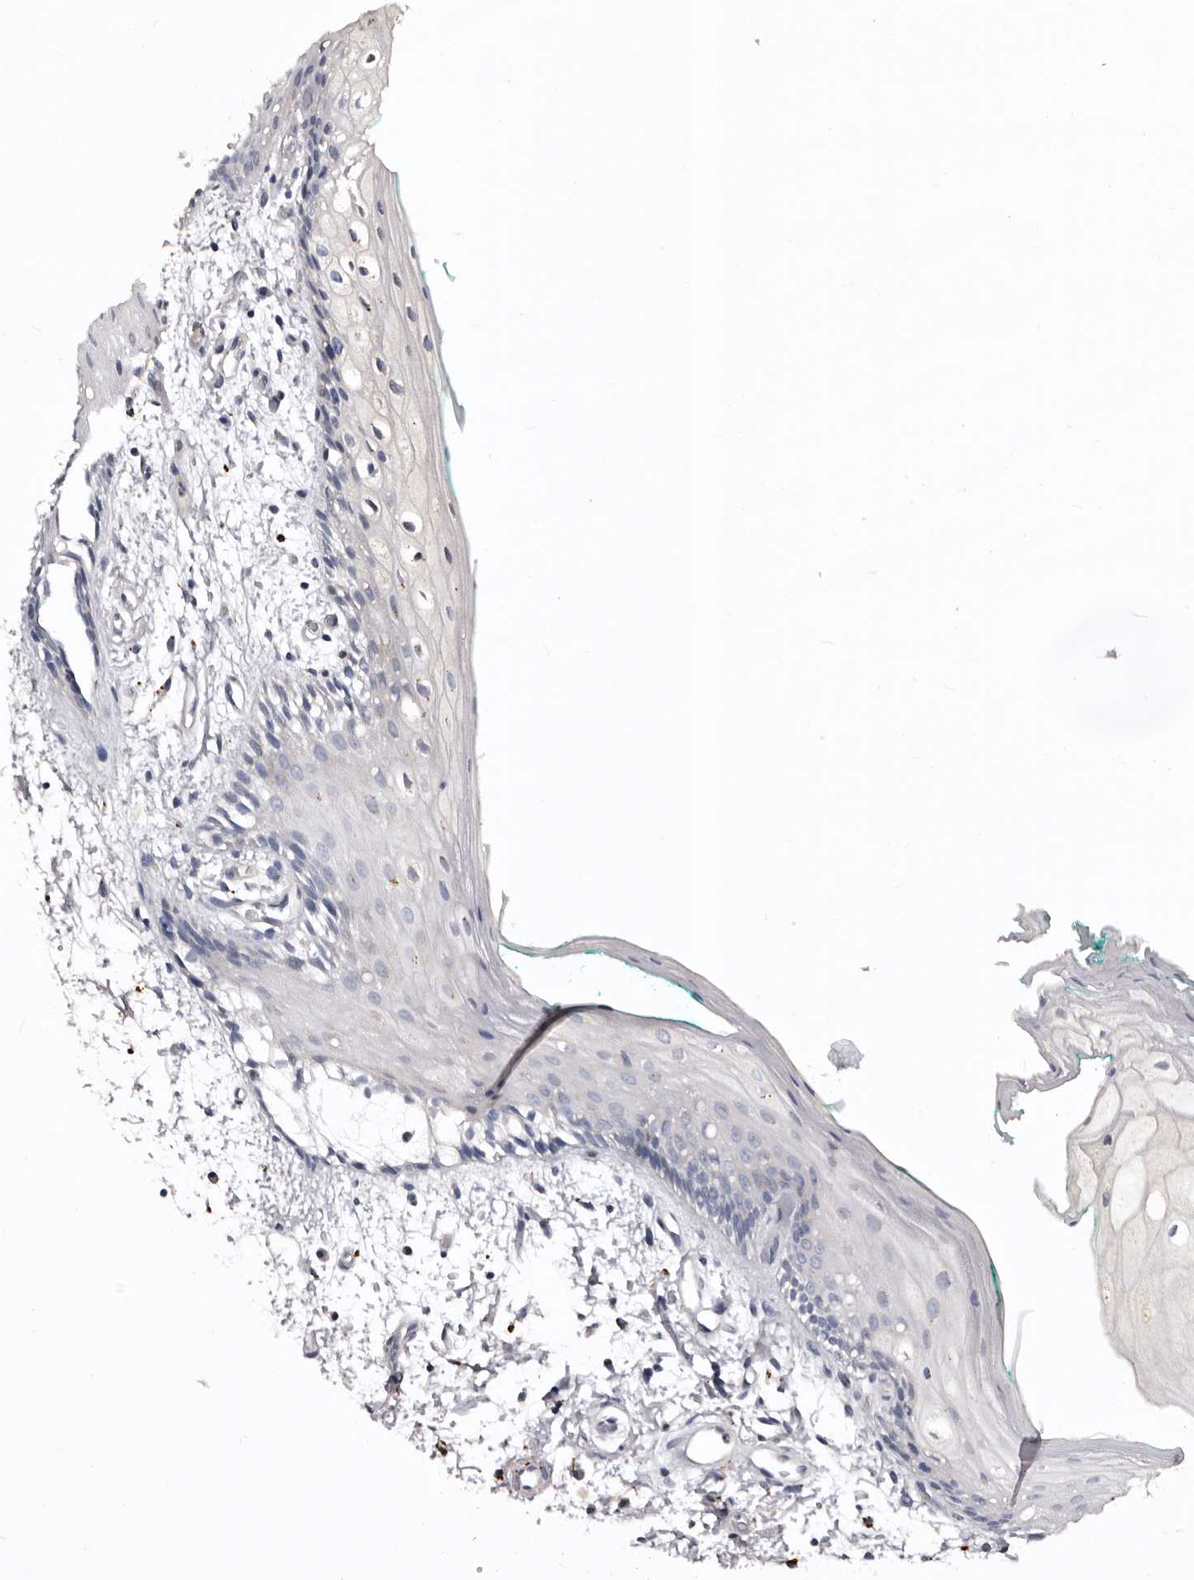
{"staining": {"intensity": "negative", "quantity": "none", "location": "none"}, "tissue": "oral mucosa", "cell_type": "Squamous epithelial cells", "image_type": "normal", "snomed": [{"axis": "morphology", "description": "Normal tissue, NOS"}, {"axis": "topography", "description": "Skeletal muscle"}, {"axis": "topography", "description": "Oral tissue"}, {"axis": "topography", "description": "Peripheral nerve tissue"}], "caption": "Image shows no significant protein staining in squamous epithelial cells of benign oral mucosa. (Brightfield microscopy of DAB (3,3'-diaminobenzidine) immunohistochemistry at high magnification).", "gene": "SLC10A4", "patient": {"sex": "female", "age": 84}}